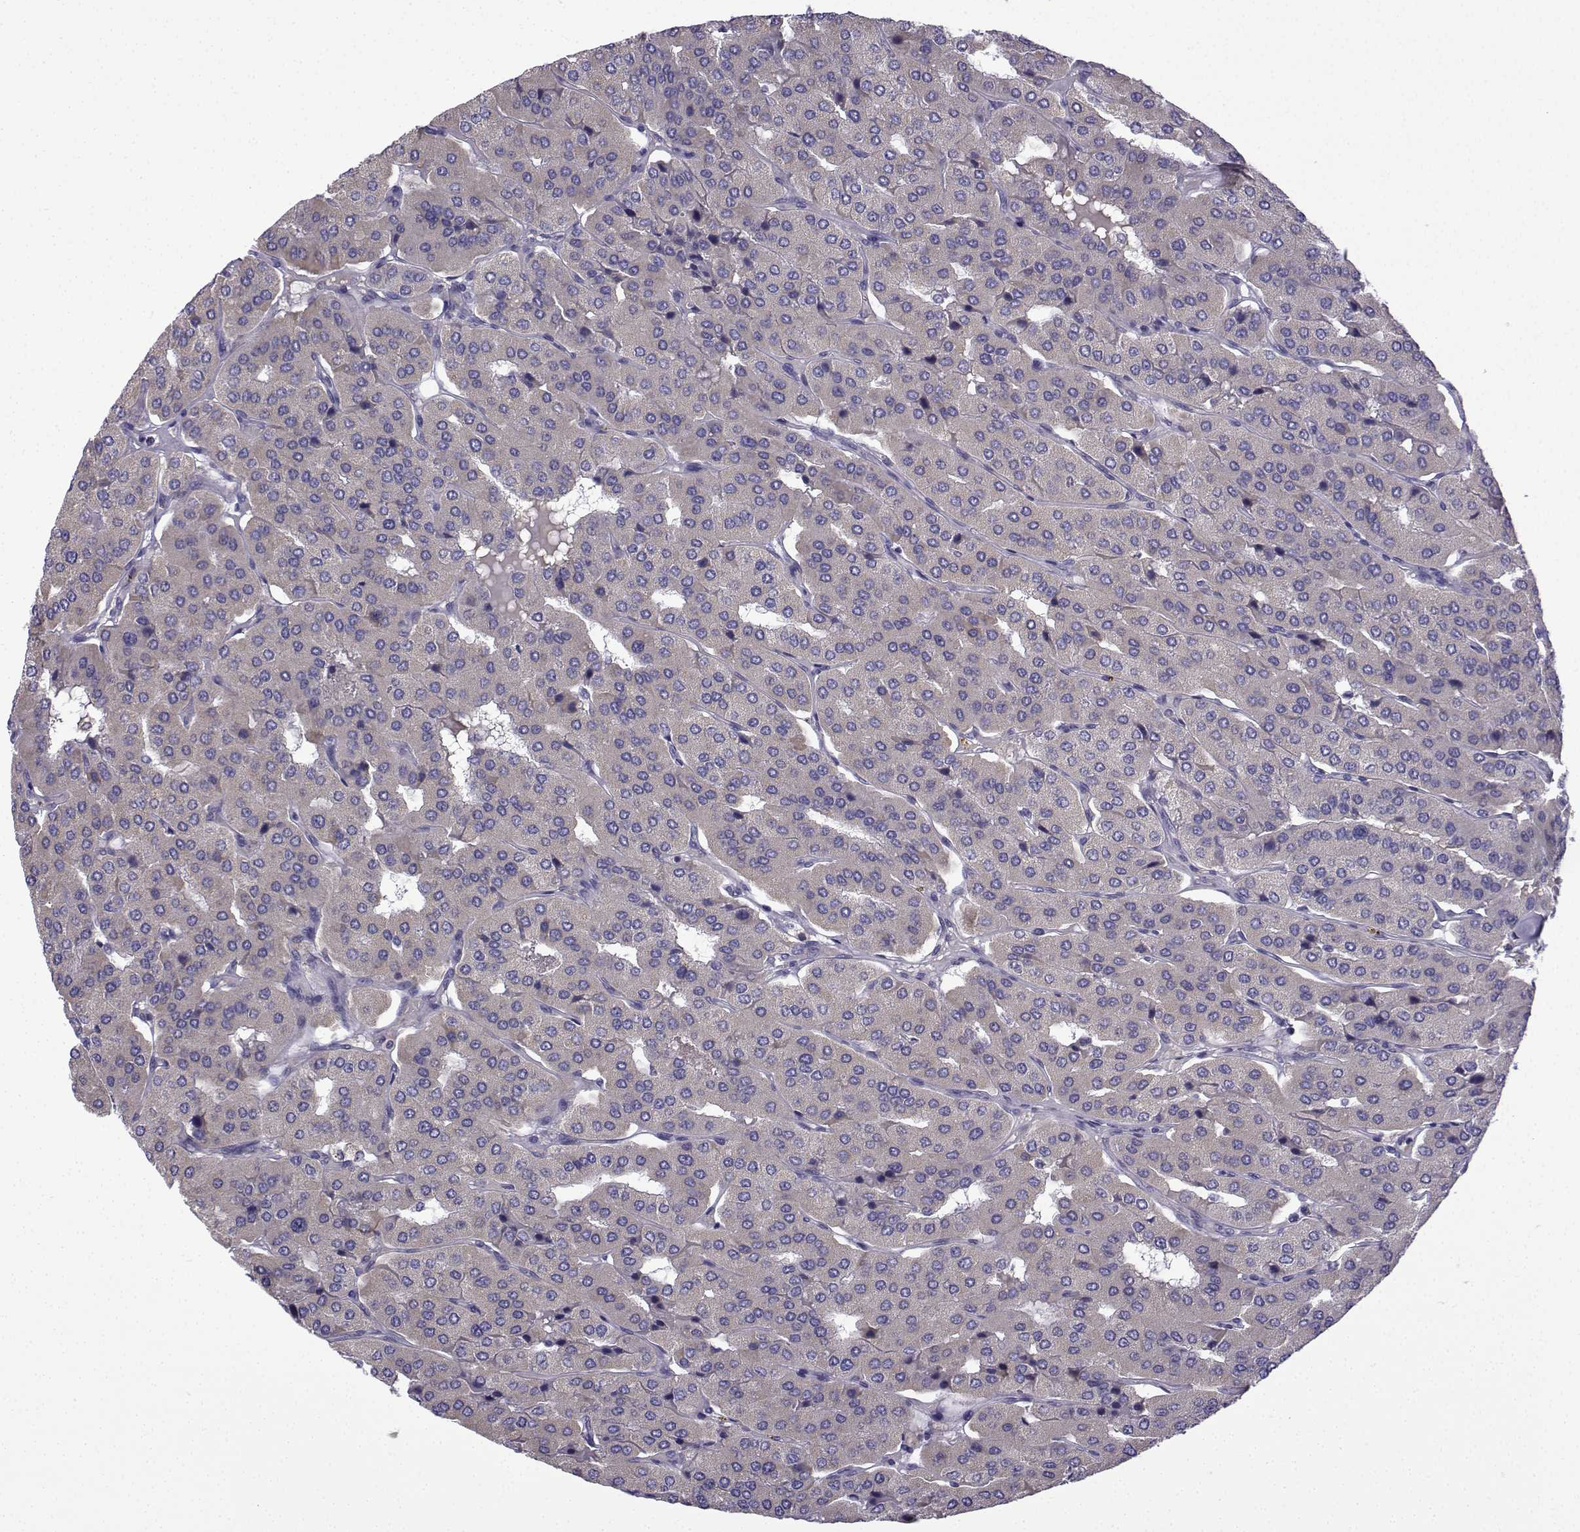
{"staining": {"intensity": "negative", "quantity": "none", "location": "none"}, "tissue": "parathyroid gland", "cell_type": "Glandular cells", "image_type": "normal", "snomed": [{"axis": "morphology", "description": "Normal tissue, NOS"}, {"axis": "morphology", "description": "Adenoma, NOS"}, {"axis": "topography", "description": "Parathyroid gland"}], "caption": "IHC photomicrograph of benign parathyroid gland: parathyroid gland stained with DAB (3,3'-diaminobenzidine) reveals no significant protein positivity in glandular cells.", "gene": "SPACA7", "patient": {"sex": "female", "age": 86}}